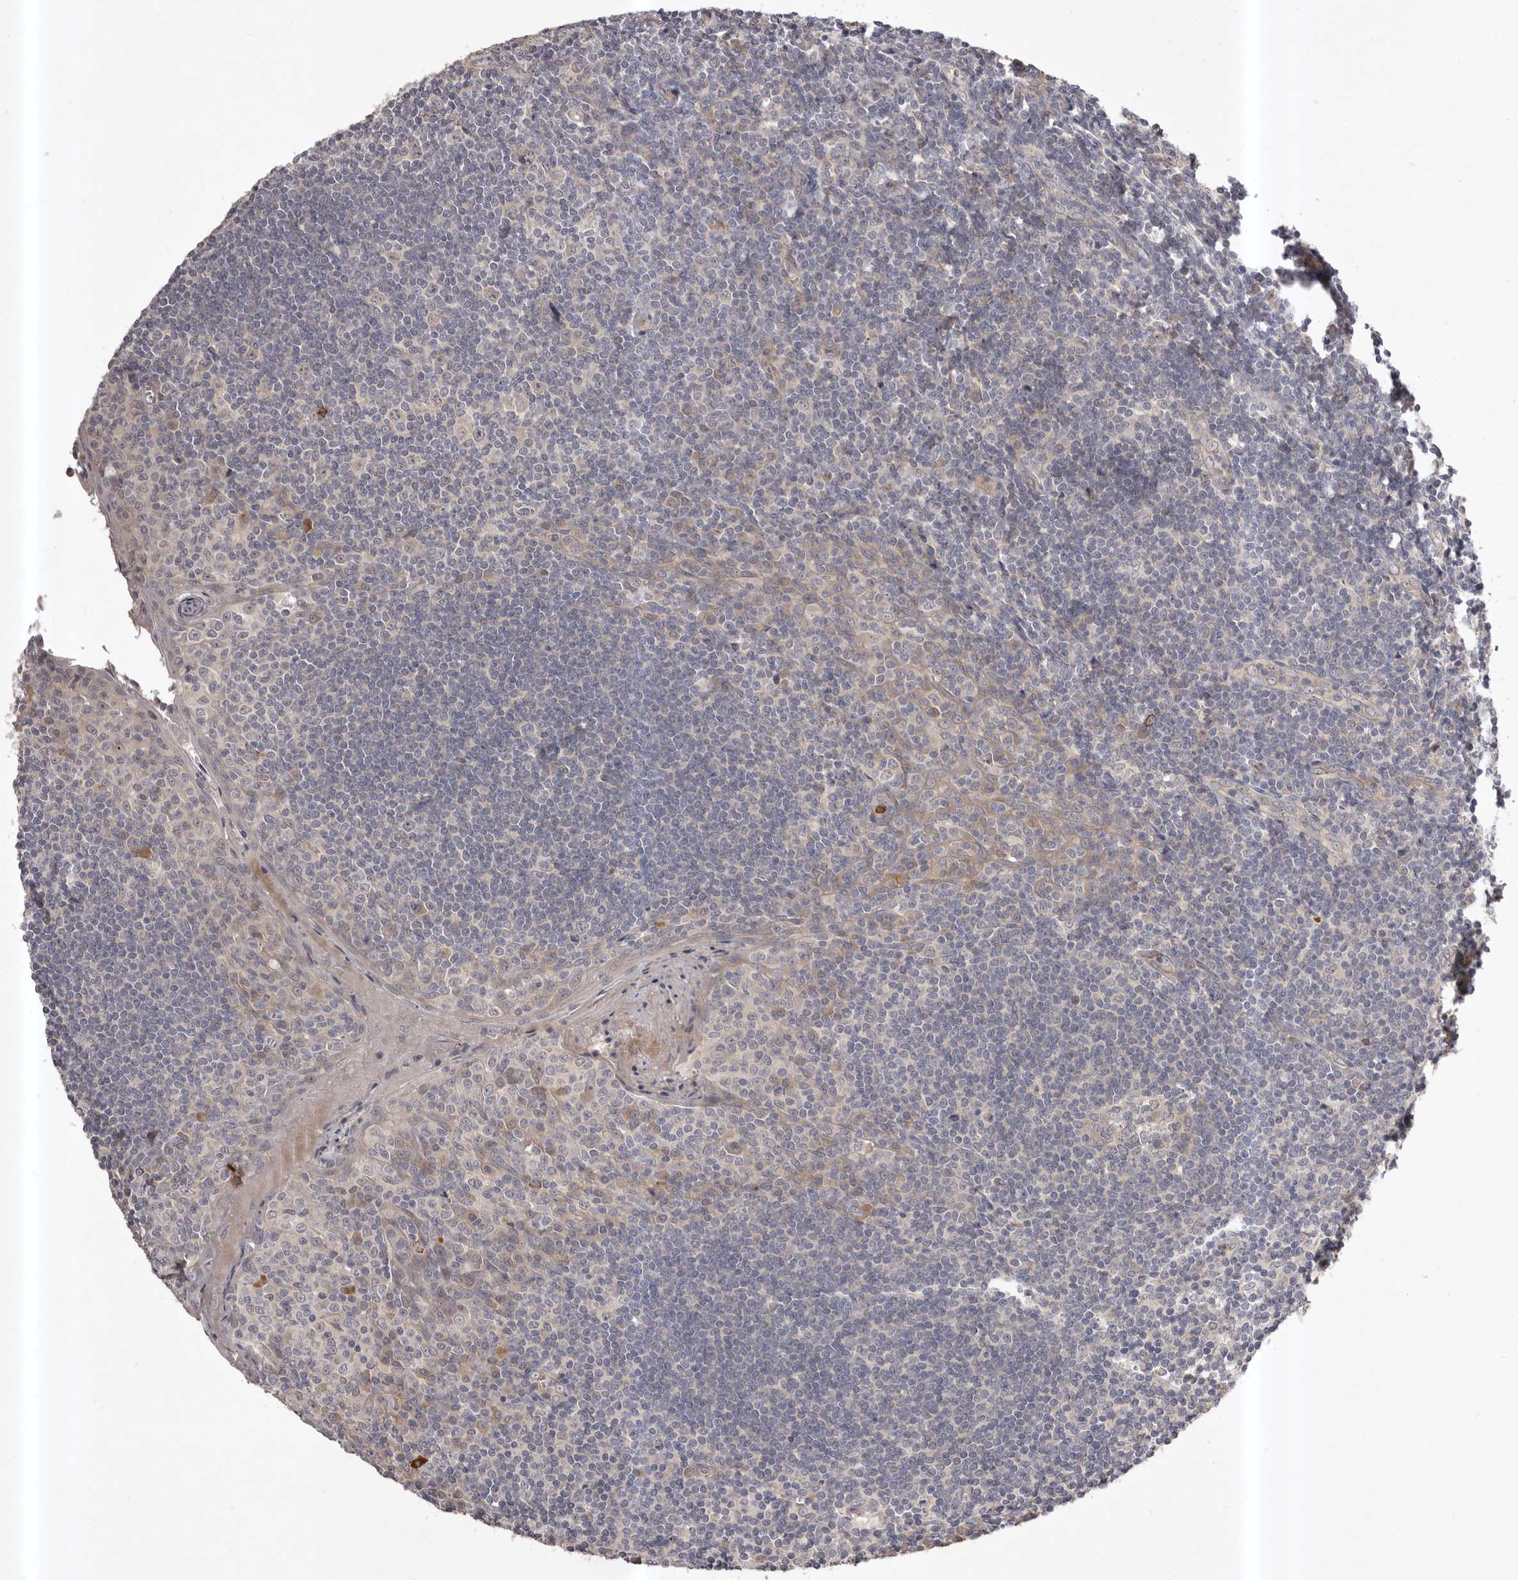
{"staining": {"intensity": "negative", "quantity": "none", "location": "none"}, "tissue": "tonsil", "cell_type": "Germinal center cells", "image_type": "normal", "snomed": [{"axis": "morphology", "description": "Normal tissue, NOS"}, {"axis": "topography", "description": "Tonsil"}], "caption": "Immunohistochemical staining of unremarkable human tonsil demonstrates no significant positivity in germinal center cells.", "gene": "HBS1L", "patient": {"sex": "male", "age": 27}}